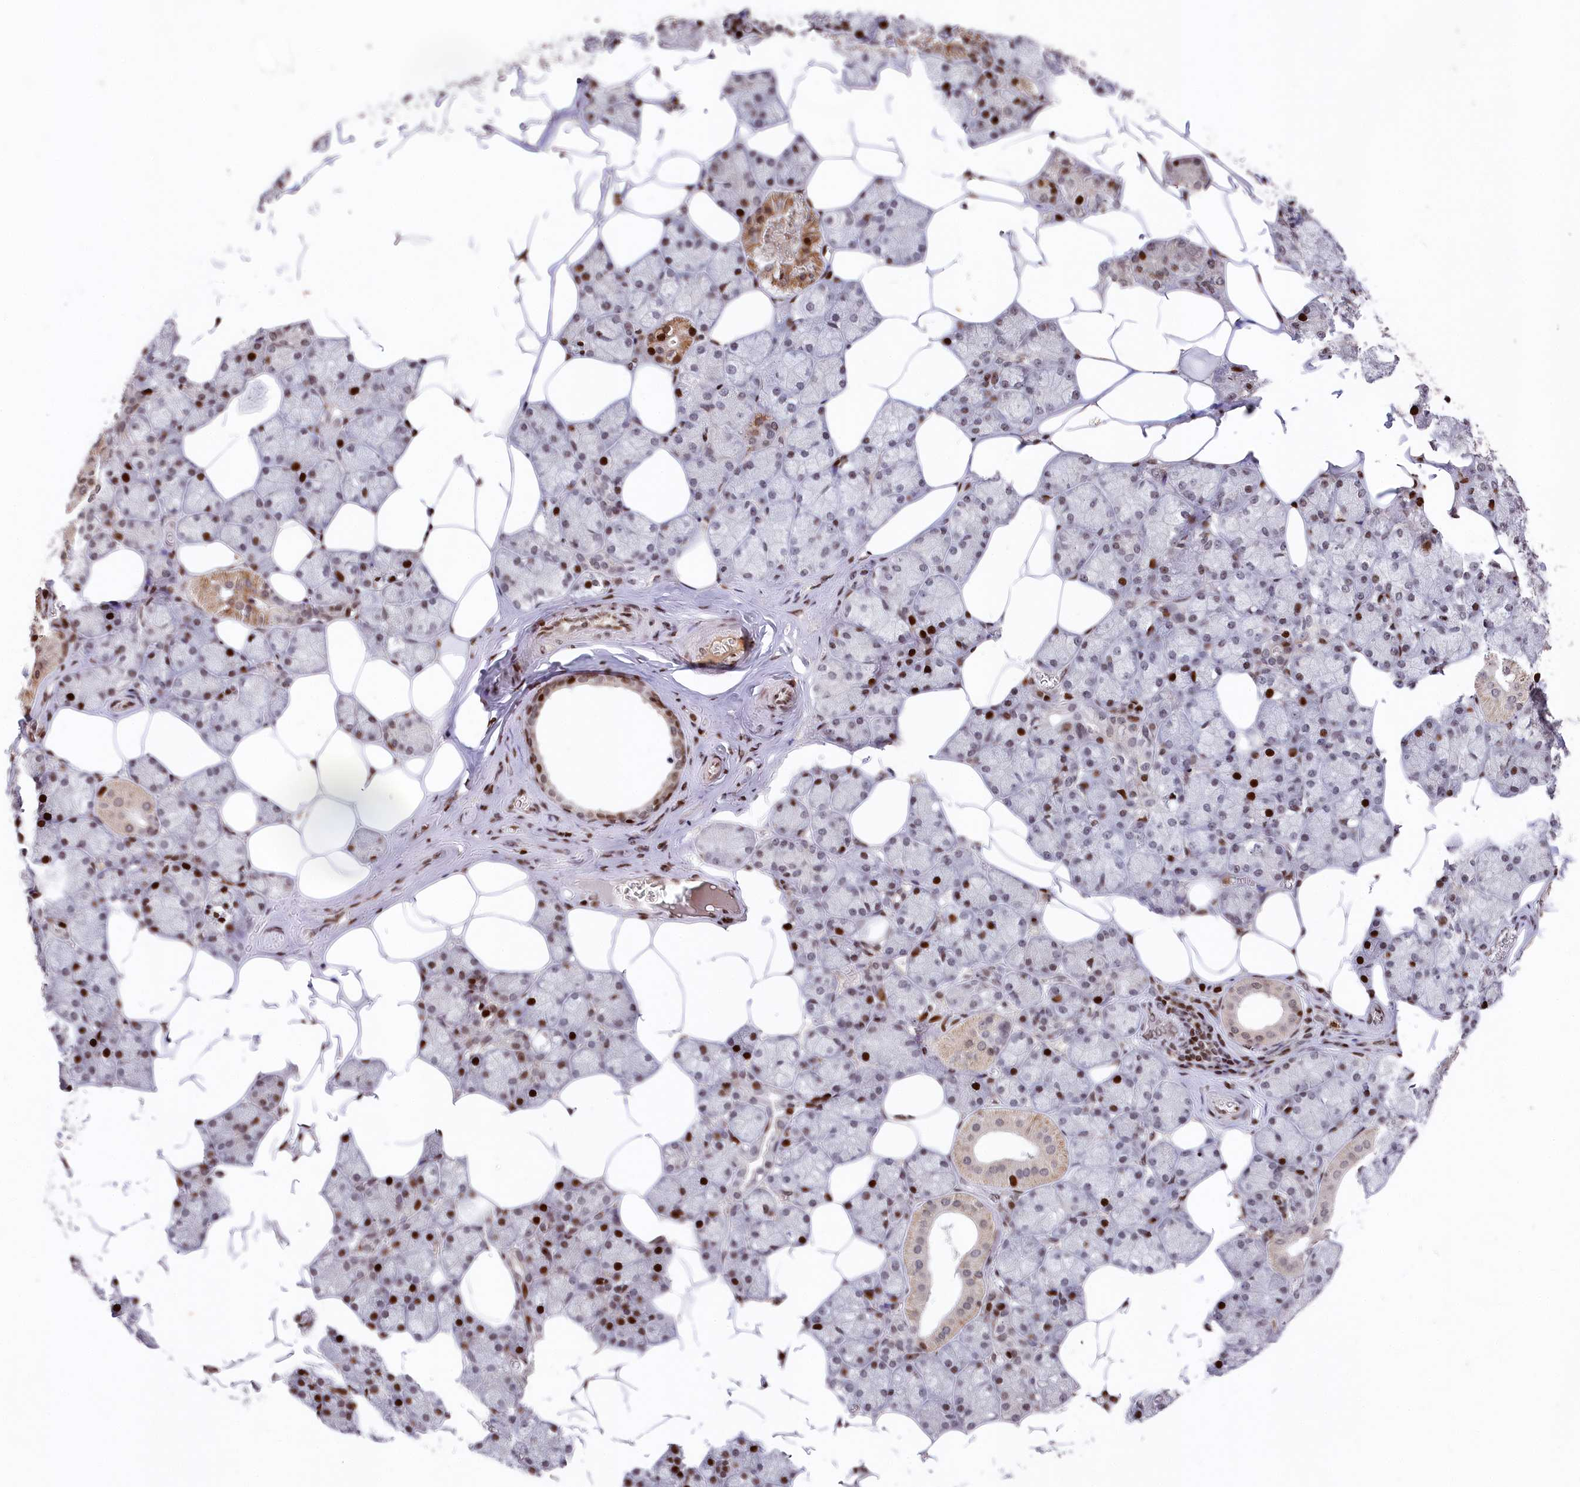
{"staining": {"intensity": "strong", "quantity": "25%-75%", "location": "cytoplasmic/membranous,nuclear"}, "tissue": "salivary gland", "cell_type": "Glandular cells", "image_type": "normal", "snomed": [{"axis": "morphology", "description": "Normal tissue, NOS"}, {"axis": "topography", "description": "Salivary gland"}], "caption": "A high-resolution photomicrograph shows immunohistochemistry staining of unremarkable salivary gland, which reveals strong cytoplasmic/membranous,nuclear positivity in about 25%-75% of glandular cells.", "gene": "MCF2L2", "patient": {"sex": "male", "age": 62}}